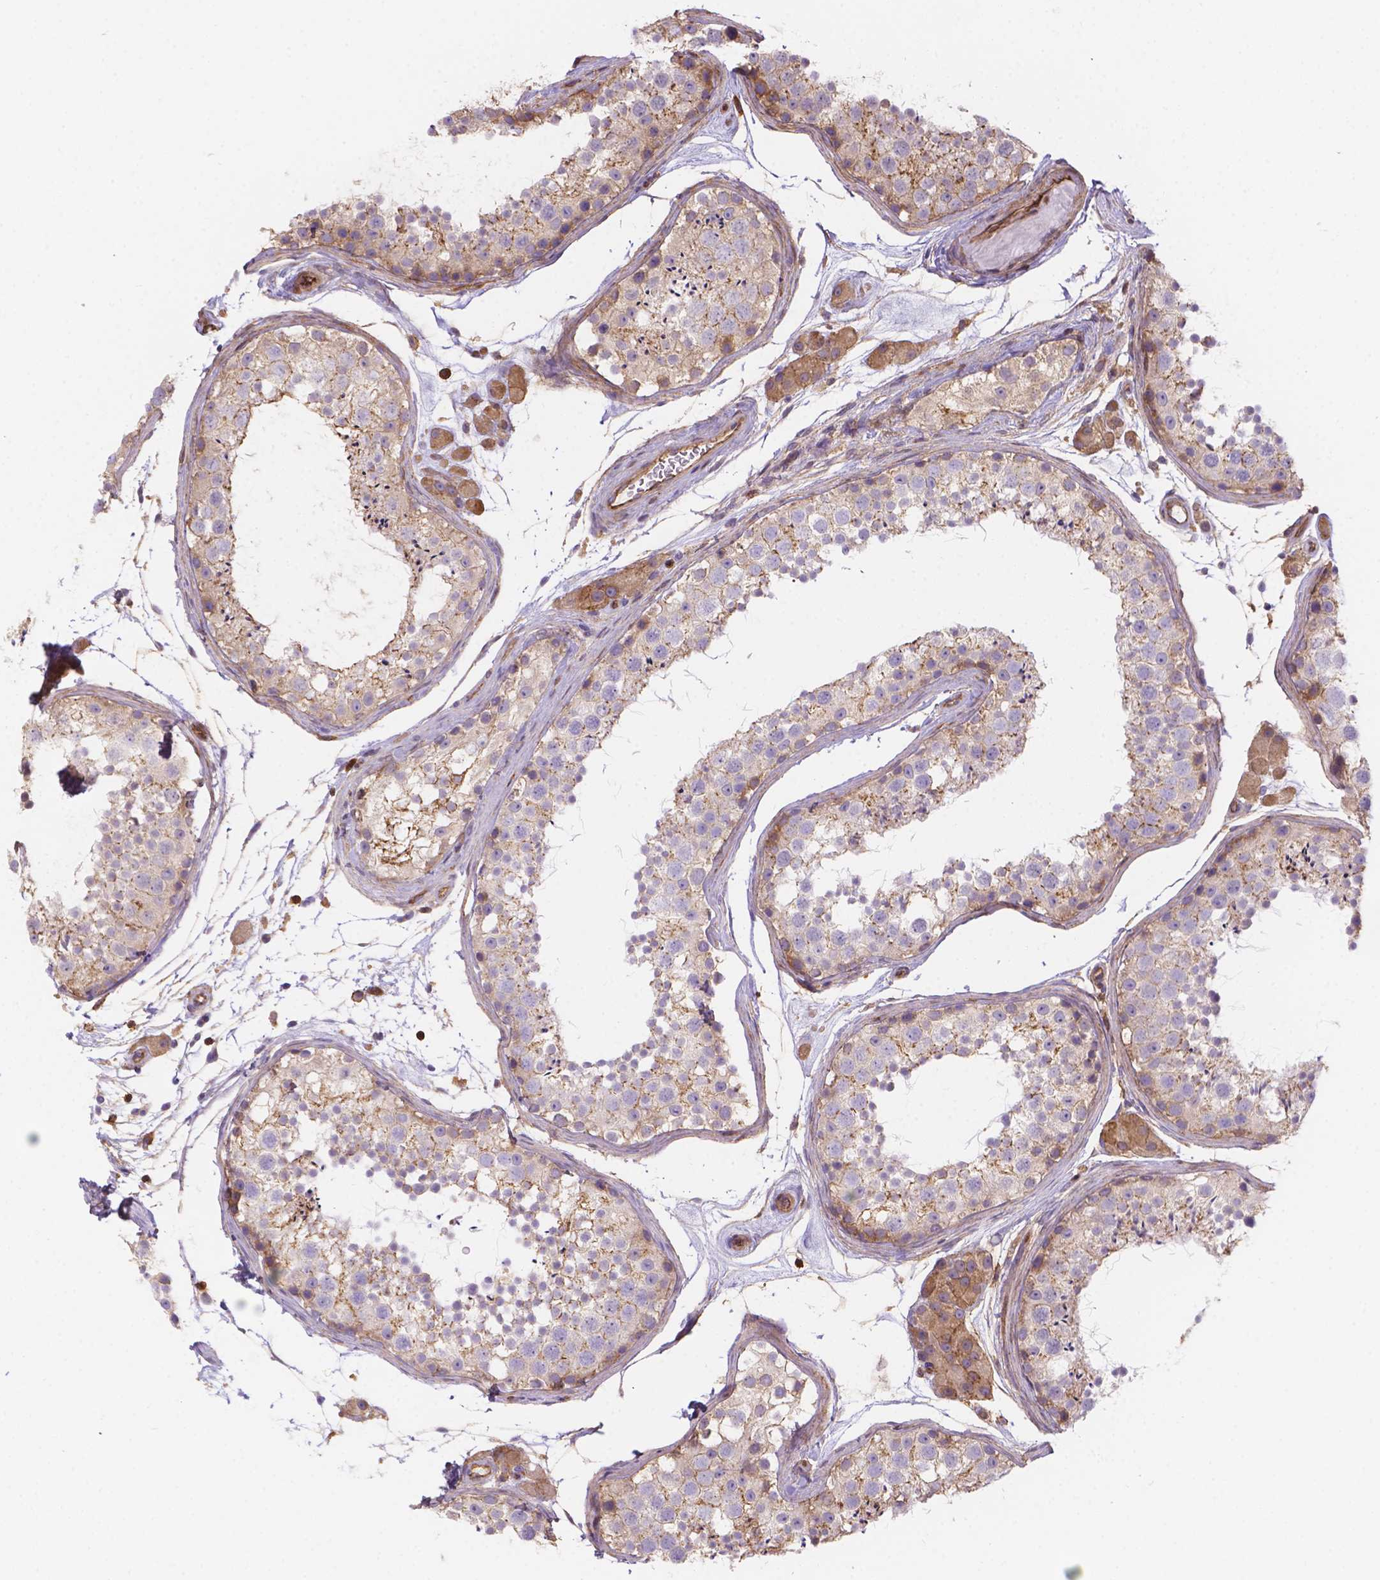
{"staining": {"intensity": "weak", "quantity": "25%-75%", "location": "cytoplasmic/membranous"}, "tissue": "testis", "cell_type": "Cells in seminiferous ducts", "image_type": "normal", "snomed": [{"axis": "morphology", "description": "Normal tissue, NOS"}, {"axis": "topography", "description": "Testis"}], "caption": "DAB (3,3'-diaminobenzidine) immunohistochemical staining of normal testis reveals weak cytoplasmic/membranous protein staining in approximately 25%-75% of cells in seminiferous ducts.", "gene": "DMWD", "patient": {"sex": "male", "age": 41}}